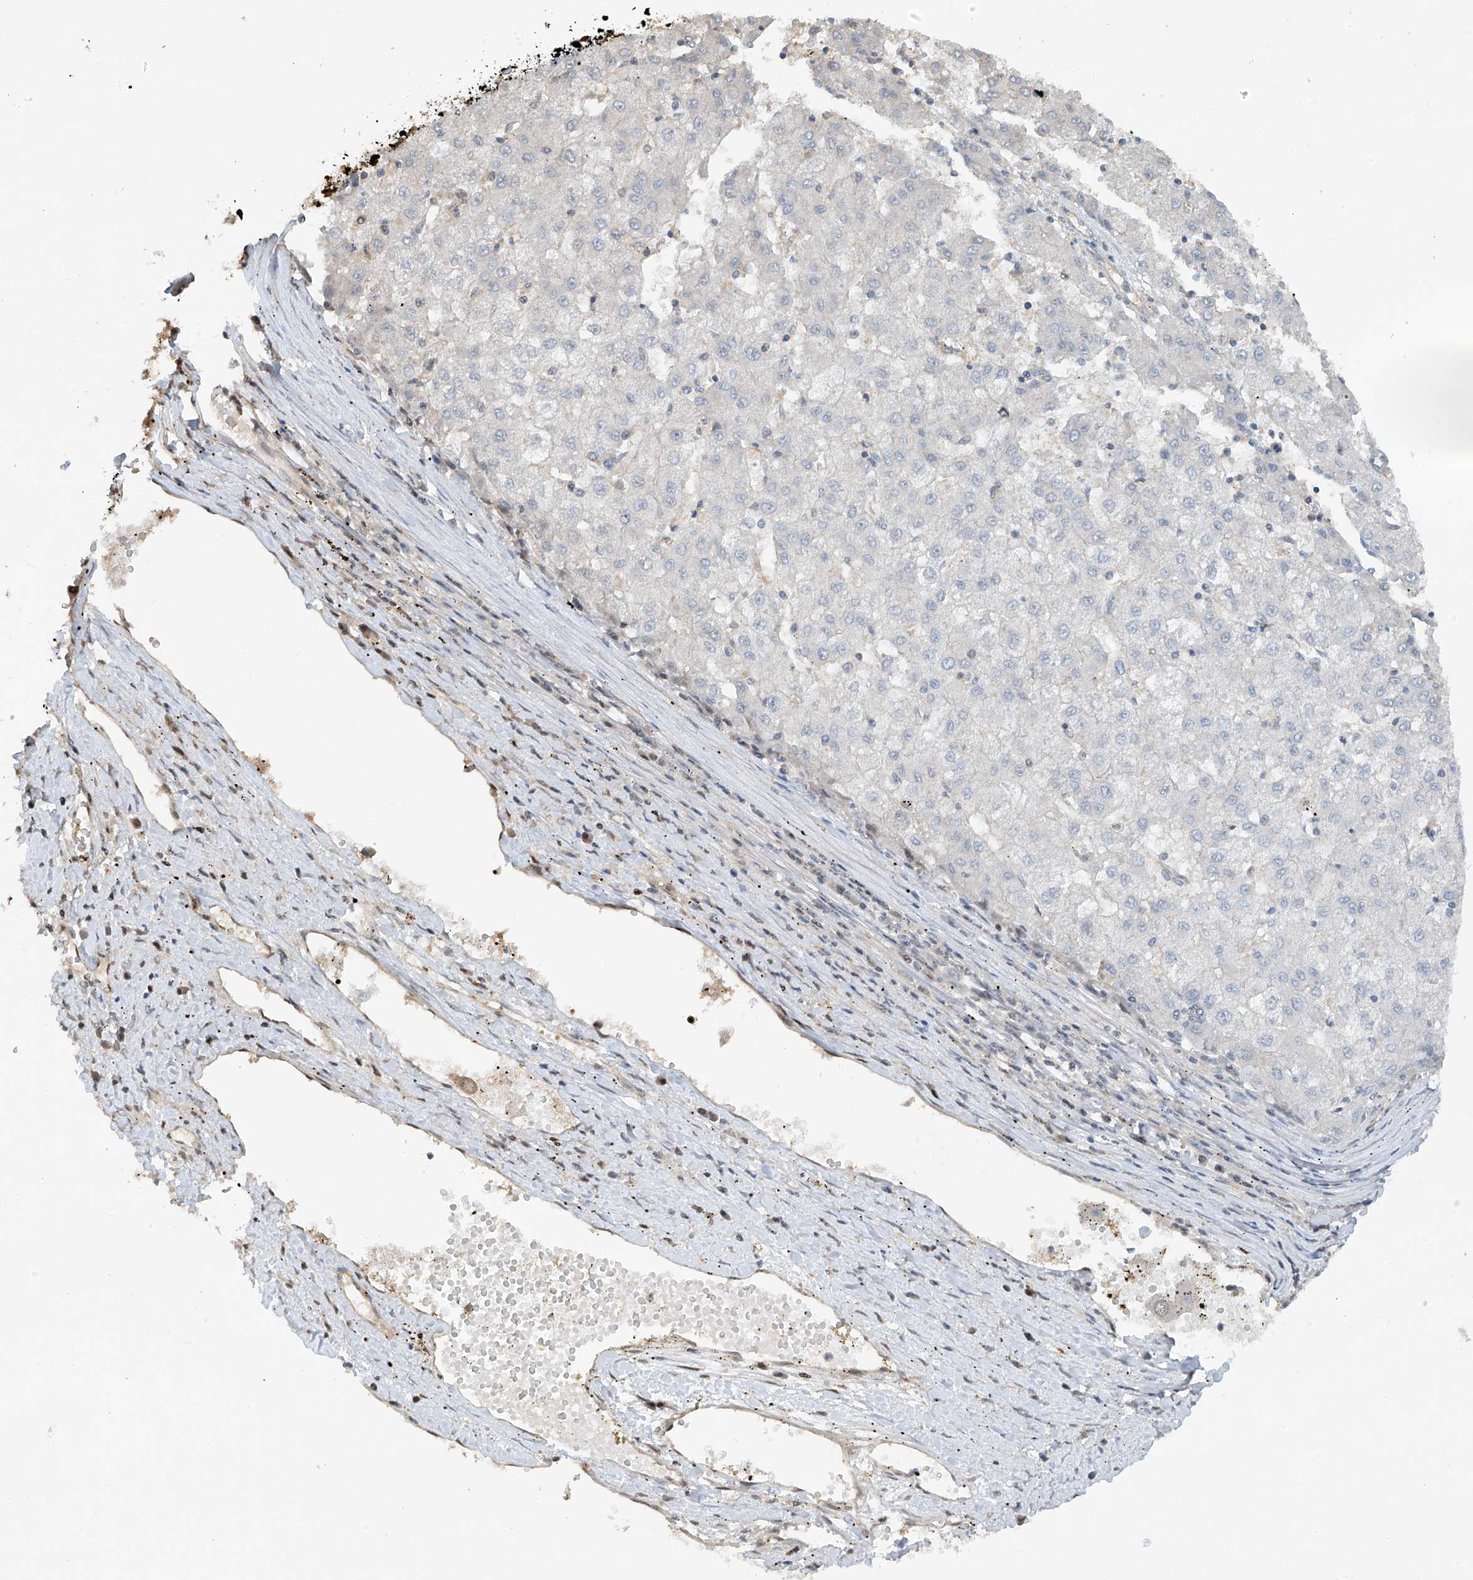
{"staining": {"intensity": "negative", "quantity": "none", "location": "none"}, "tissue": "liver cancer", "cell_type": "Tumor cells", "image_type": "cancer", "snomed": [{"axis": "morphology", "description": "Carcinoma, Hepatocellular, NOS"}, {"axis": "topography", "description": "Liver"}], "caption": "Immunohistochemistry (IHC) histopathology image of human liver hepatocellular carcinoma stained for a protein (brown), which exhibits no staining in tumor cells.", "gene": "PMM1", "patient": {"sex": "male", "age": 72}}